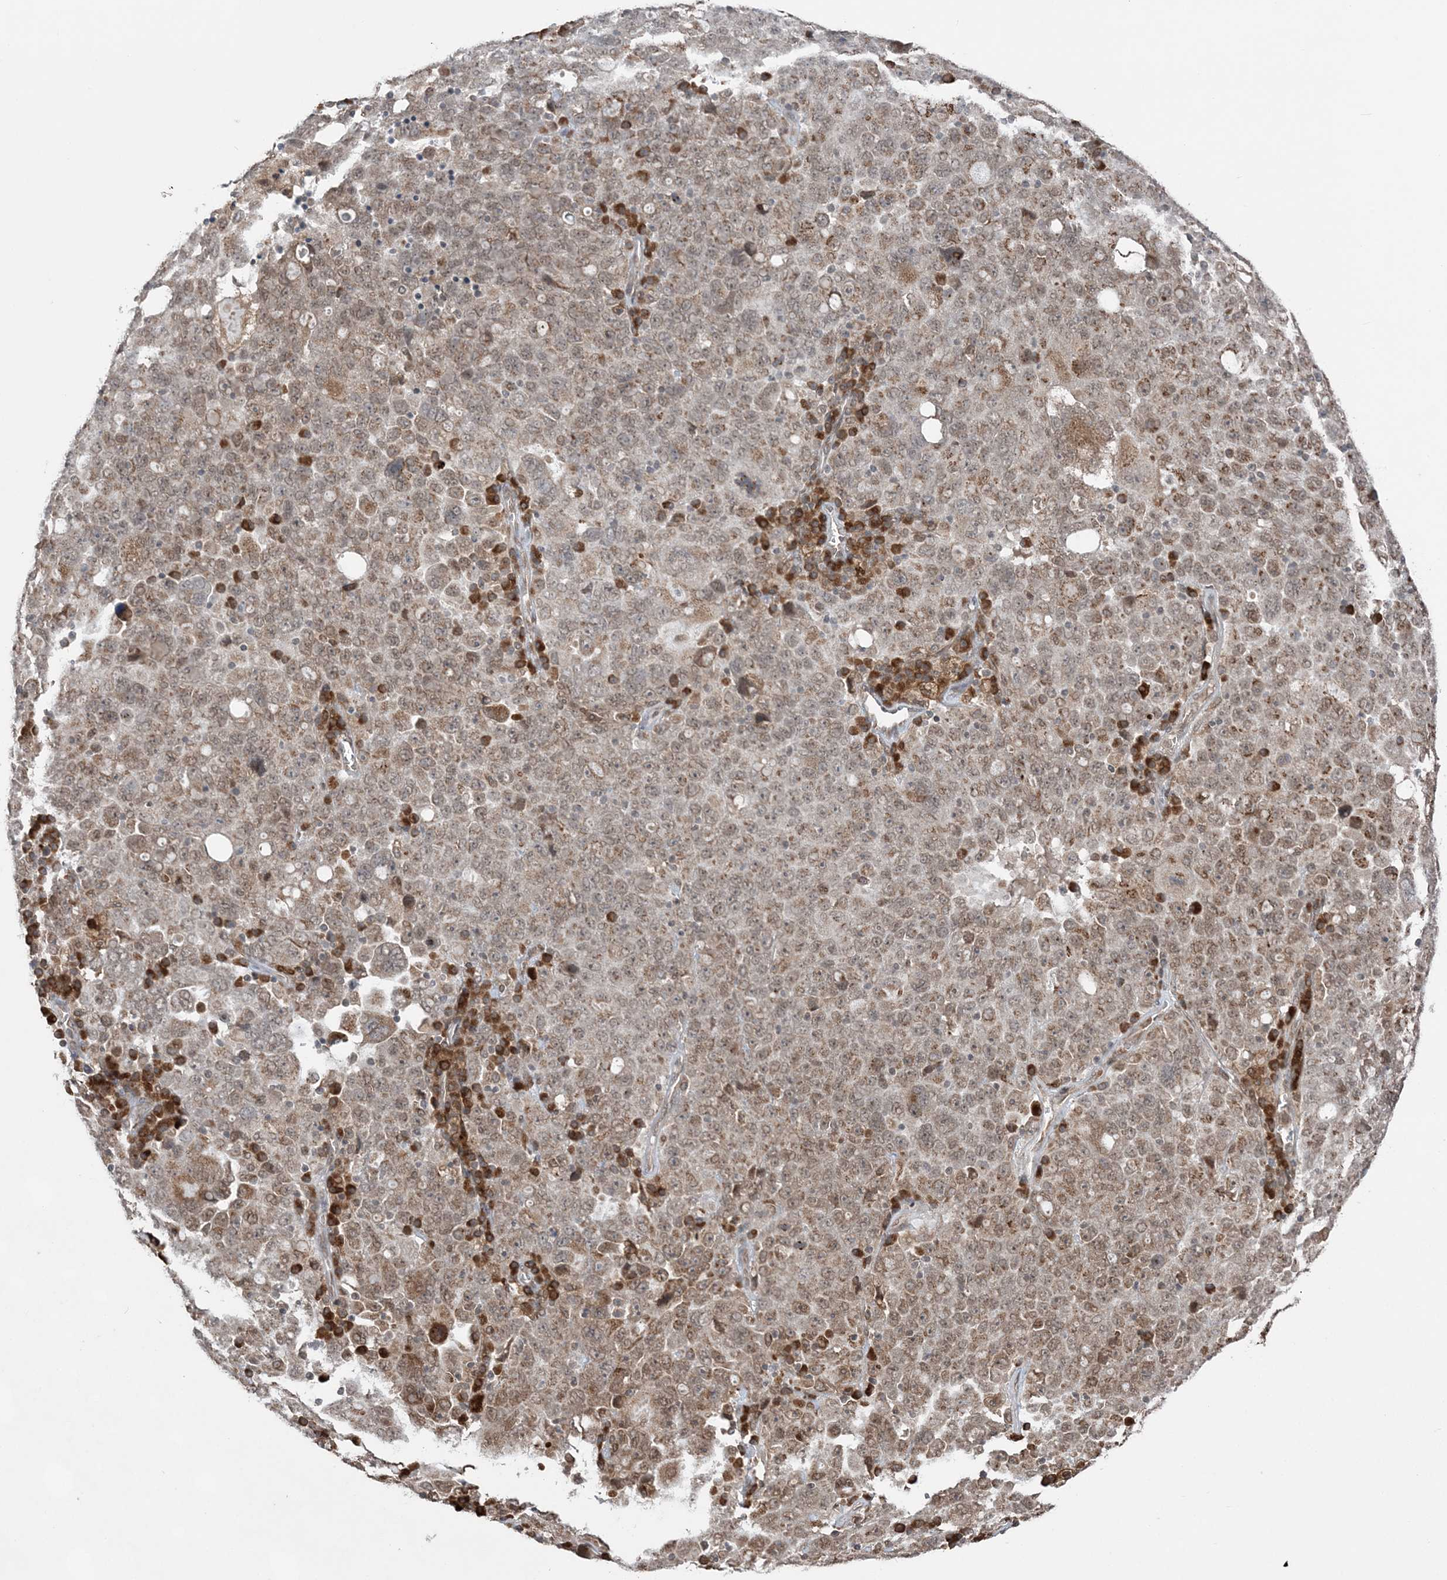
{"staining": {"intensity": "weak", "quantity": "25%-75%", "location": "cytoplasmic/membranous,nuclear"}, "tissue": "ovarian cancer", "cell_type": "Tumor cells", "image_type": "cancer", "snomed": [{"axis": "morphology", "description": "Carcinoma, endometroid"}, {"axis": "topography", "description": "Ovary"}], "caption": "Immunohistochemistry micrograph of ovarian endometroid carcinoma stained for a protein (brown), which demonstrates low levels of weak cytoplasmic/membranous and nuclear staining in about 25%-75% of tumor cells.", "gene": "TMED10", "patient": {"sex": "female", "age": 62}}